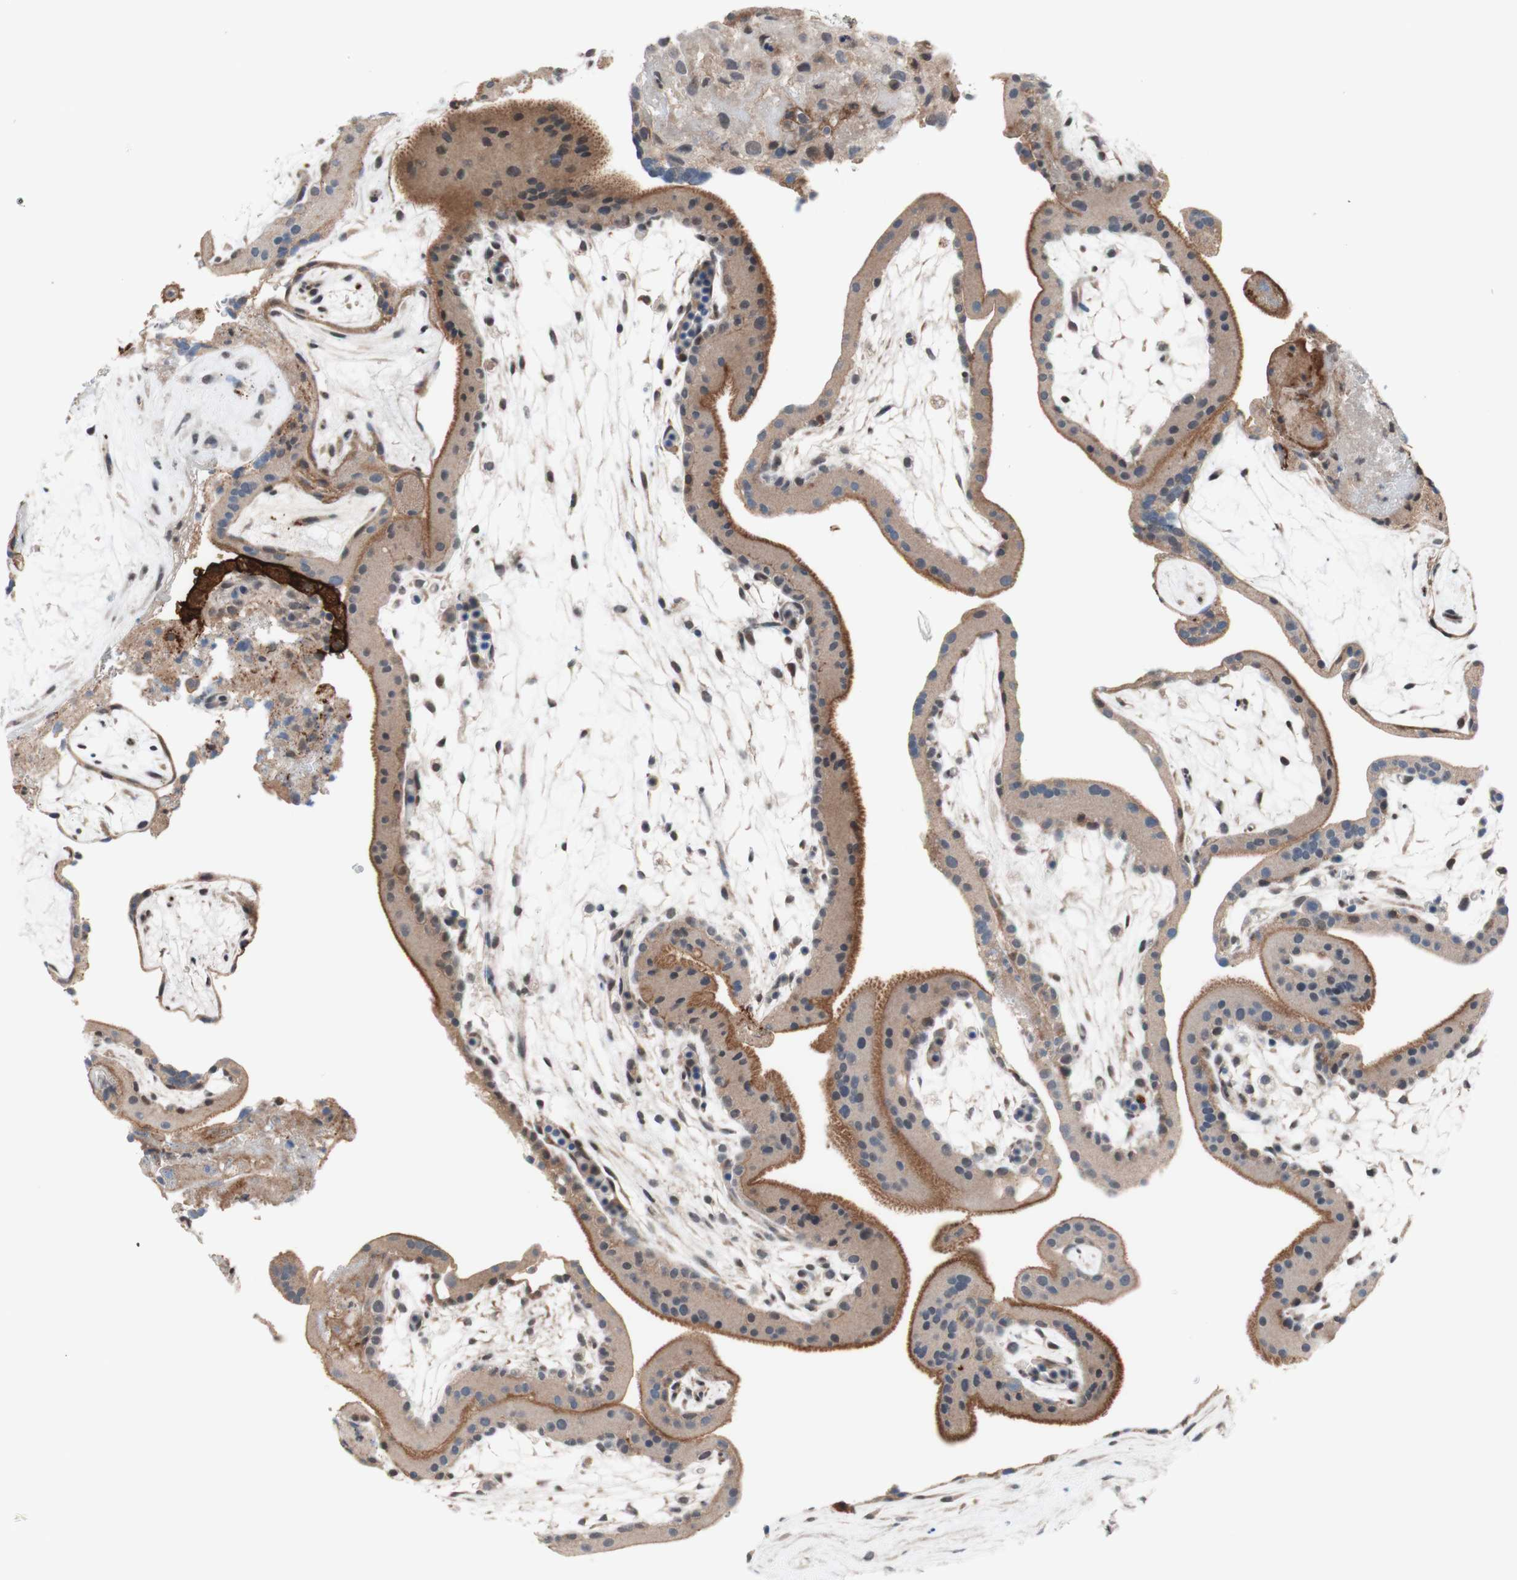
{"staining": {"intensity": "weak", "quantity": ">75%", "location": "cytoplasmic/membranous"}, "tissue": "placenta", "cell_type": "Decidual cells", "image_type": "normal", "snomed": [{"axis": "morphology", "description": "Normal tissue, NOS"}, {"axis": "topography", "description": "Placenta"}], "caption": "A low amount of weak cytoplasmic/membranous staining is appreciated in approximately >75% of decidual cells in normal placenta.", "gene": "CD55", "patient": {"sex": "female", "age": 19}}